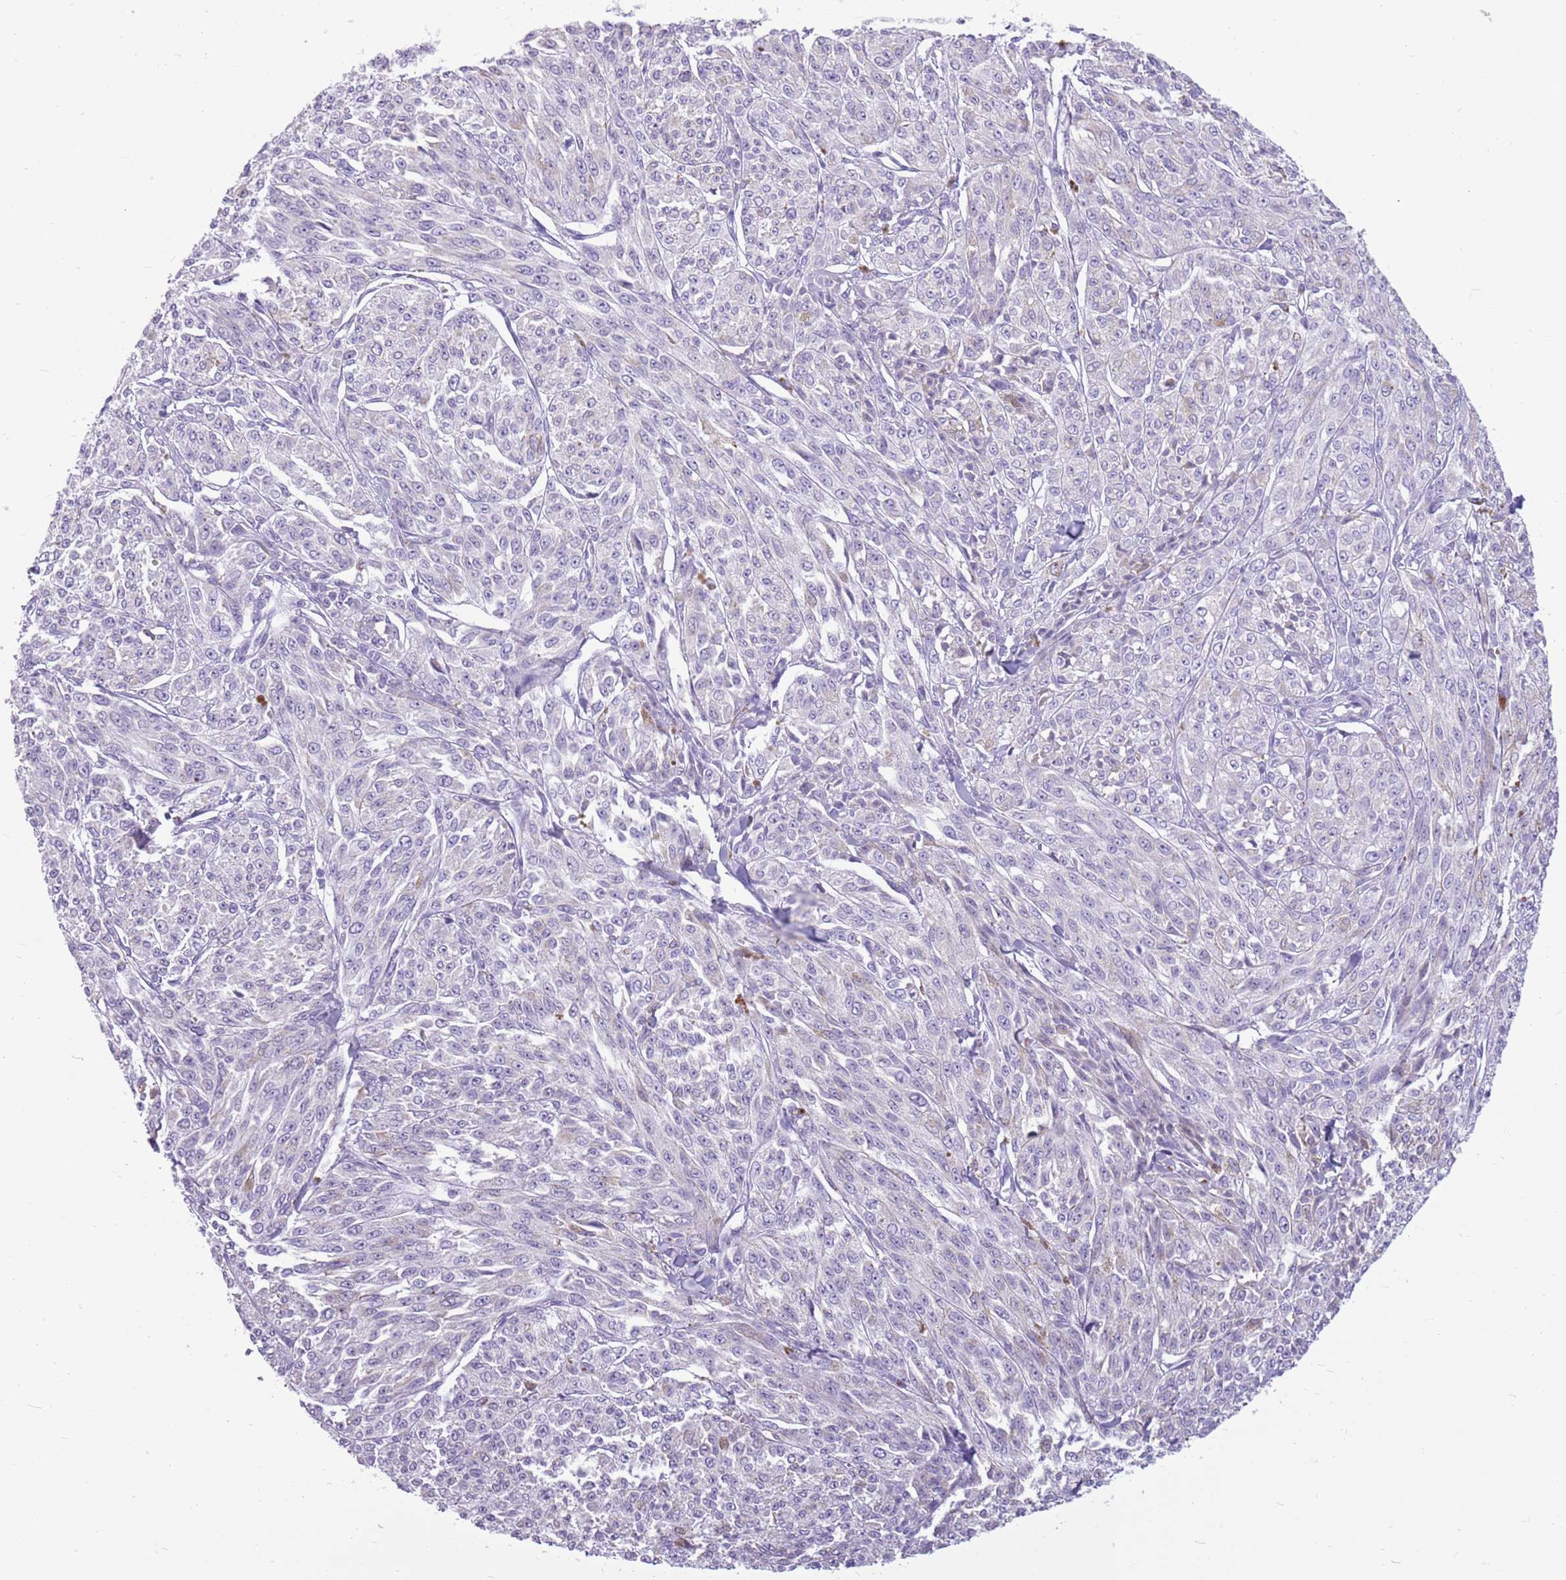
{"staining": {"intensity": "negative", "quantity": "none", "location": "none"}, "tissue": "melanoma", "cell_type": "Tumor cells", "image_type": "cancer", "snomed": [{"axis": "morphology", "description": "Malignant melanoma, NOS"}, {"axis": "topography", "description": "Skin"}], "caption": "DAB immunohistochemical staining of malignant melanoma displays no significant positivity in tumor cells.", "gene": "ZNF425", "patient": {"sex": "female", "age": 52}}